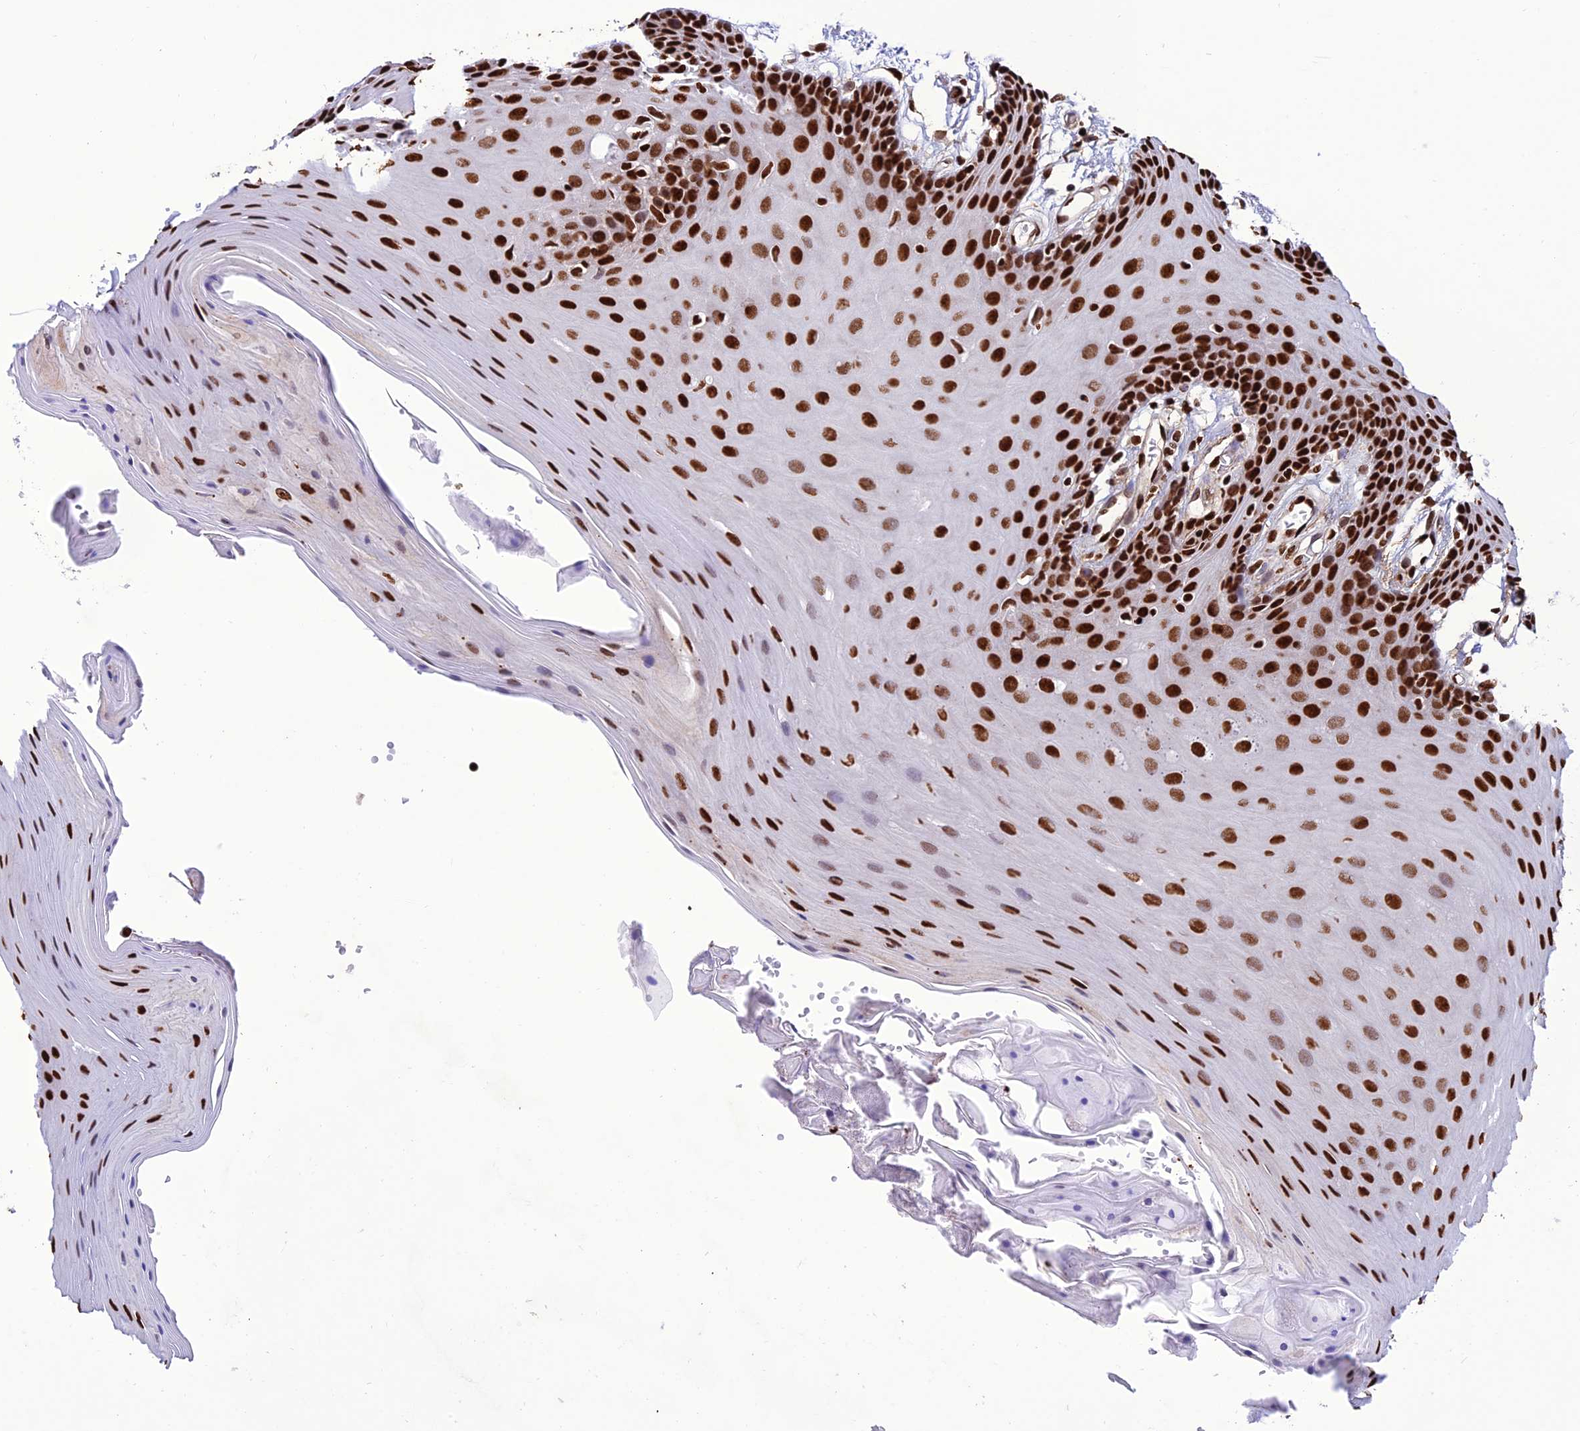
{"staining": {"intensity": "strong", "quantity": ">75%", "location": "nuclear"}, "tissue": "oral mucosa", "cell_type": "Squamous epithelial cells", "image_type": "normal", "snomed": [{"axis": "morphology", "description": "Normal tissue, NOS"}, {"axis": "morphology", "description": "Squamous cell carcinoma, NOS"}, {"axis": "topography", "description": "Skeletal muscle"}, {"axis": "topography", "description": "Oral tissue"}, {"axis": "topography", "description": "Salivary gland"}, {"axis": "topography", "description": "Head-Neck"}], "caption": "Squamous epithelial cells show high levels of strong nuclear positivity in about >75% of cells in benign human oral mucosa.", "gene": "INO80E", "patient": {"sex": "male", "age": 54}}